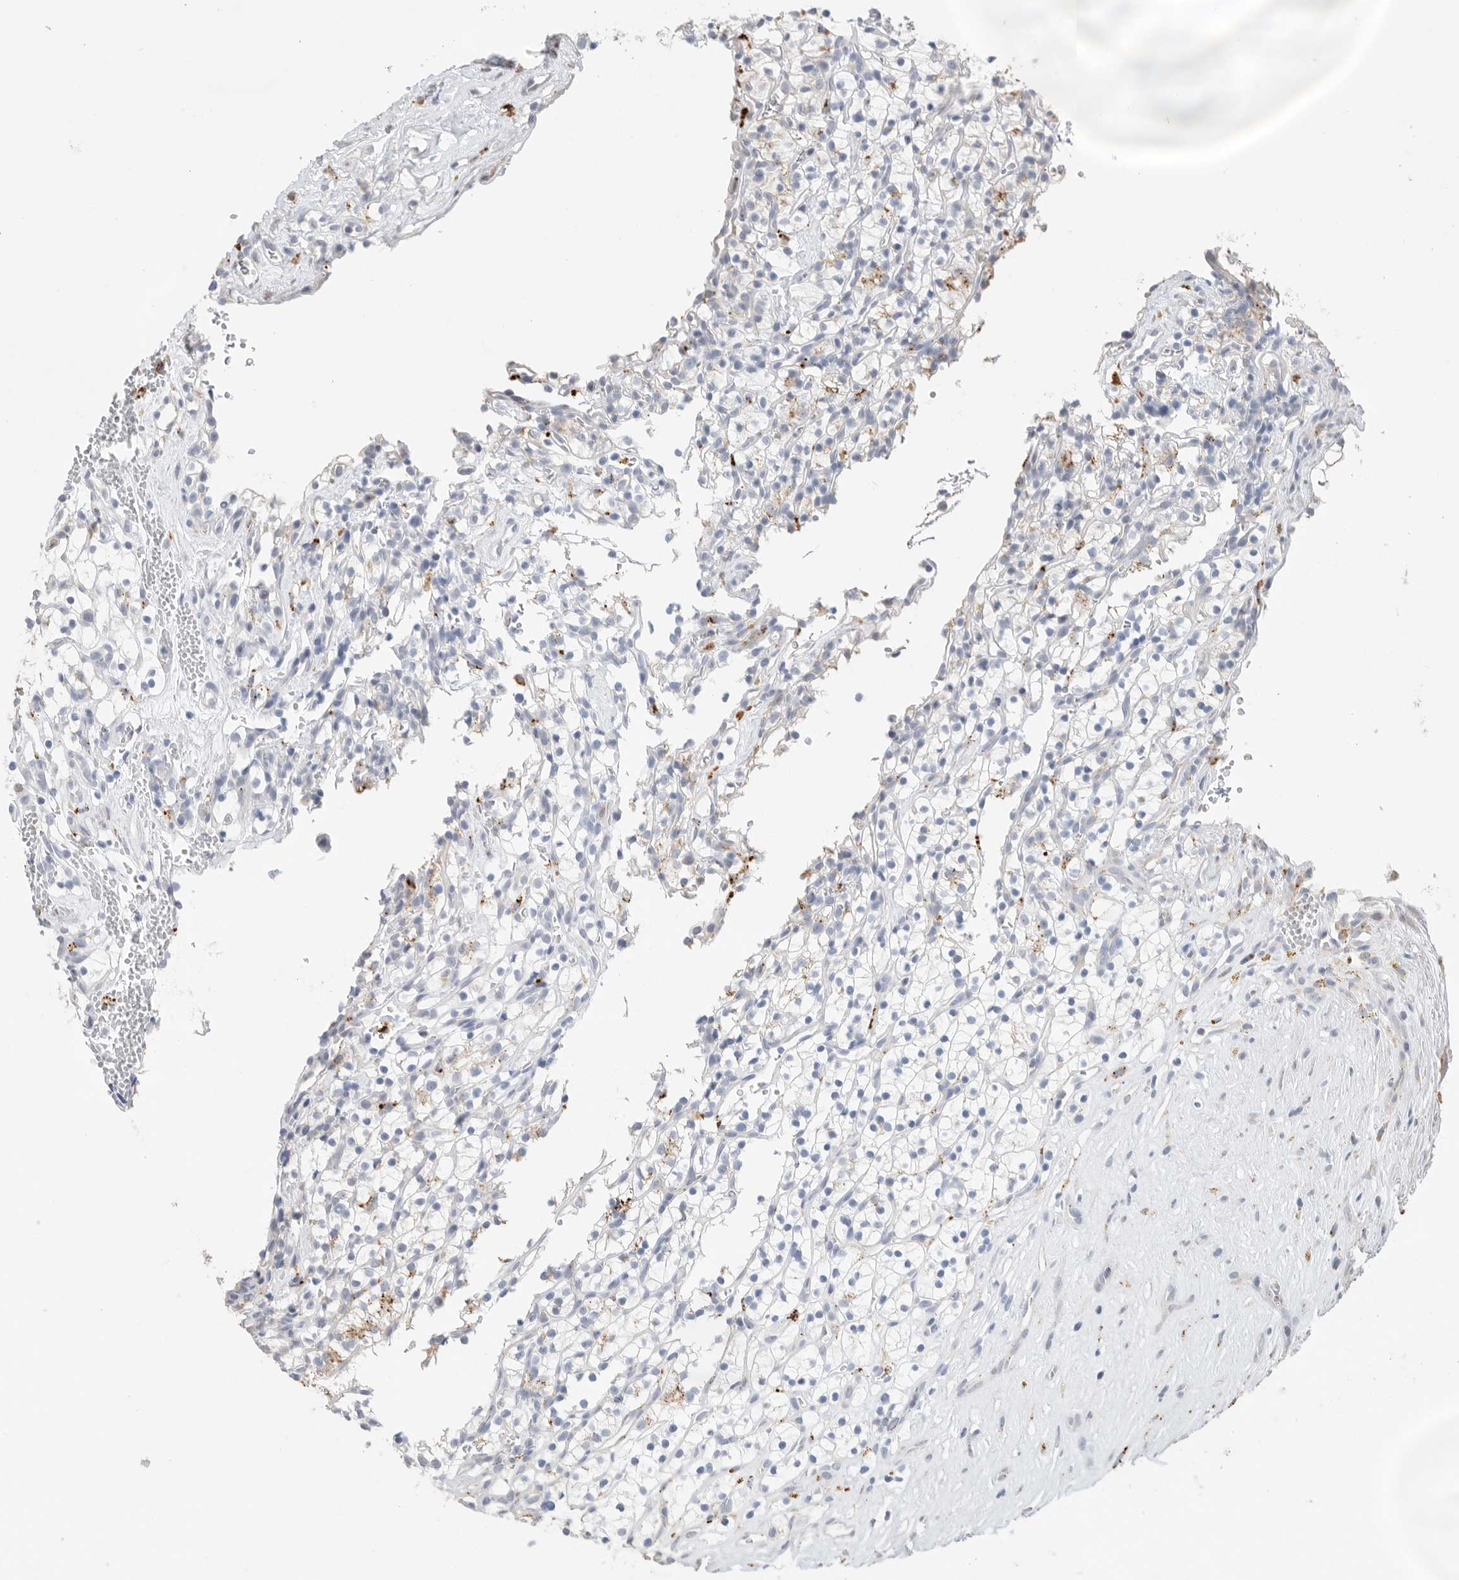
{"staining": {"intensity": "moderate", "quantity": "<25%", "location": "cytoplasmic/membranous"}, "tissue": "renal cancer", "cell_type": "Tumor cells", "image_type": "cancer", "snomed": [{"axis": "morphology", "description": "Adenocarcinoma, NOS"}, {"axis": "topography", "description": "Kidney"}], "caption": "Moderate cytoplasmic/membranous protein expression is identified in about <25% of tumor cells in renal cancer.", "gene": "GGH", "patient": {"sex": "female", "age": 57}}